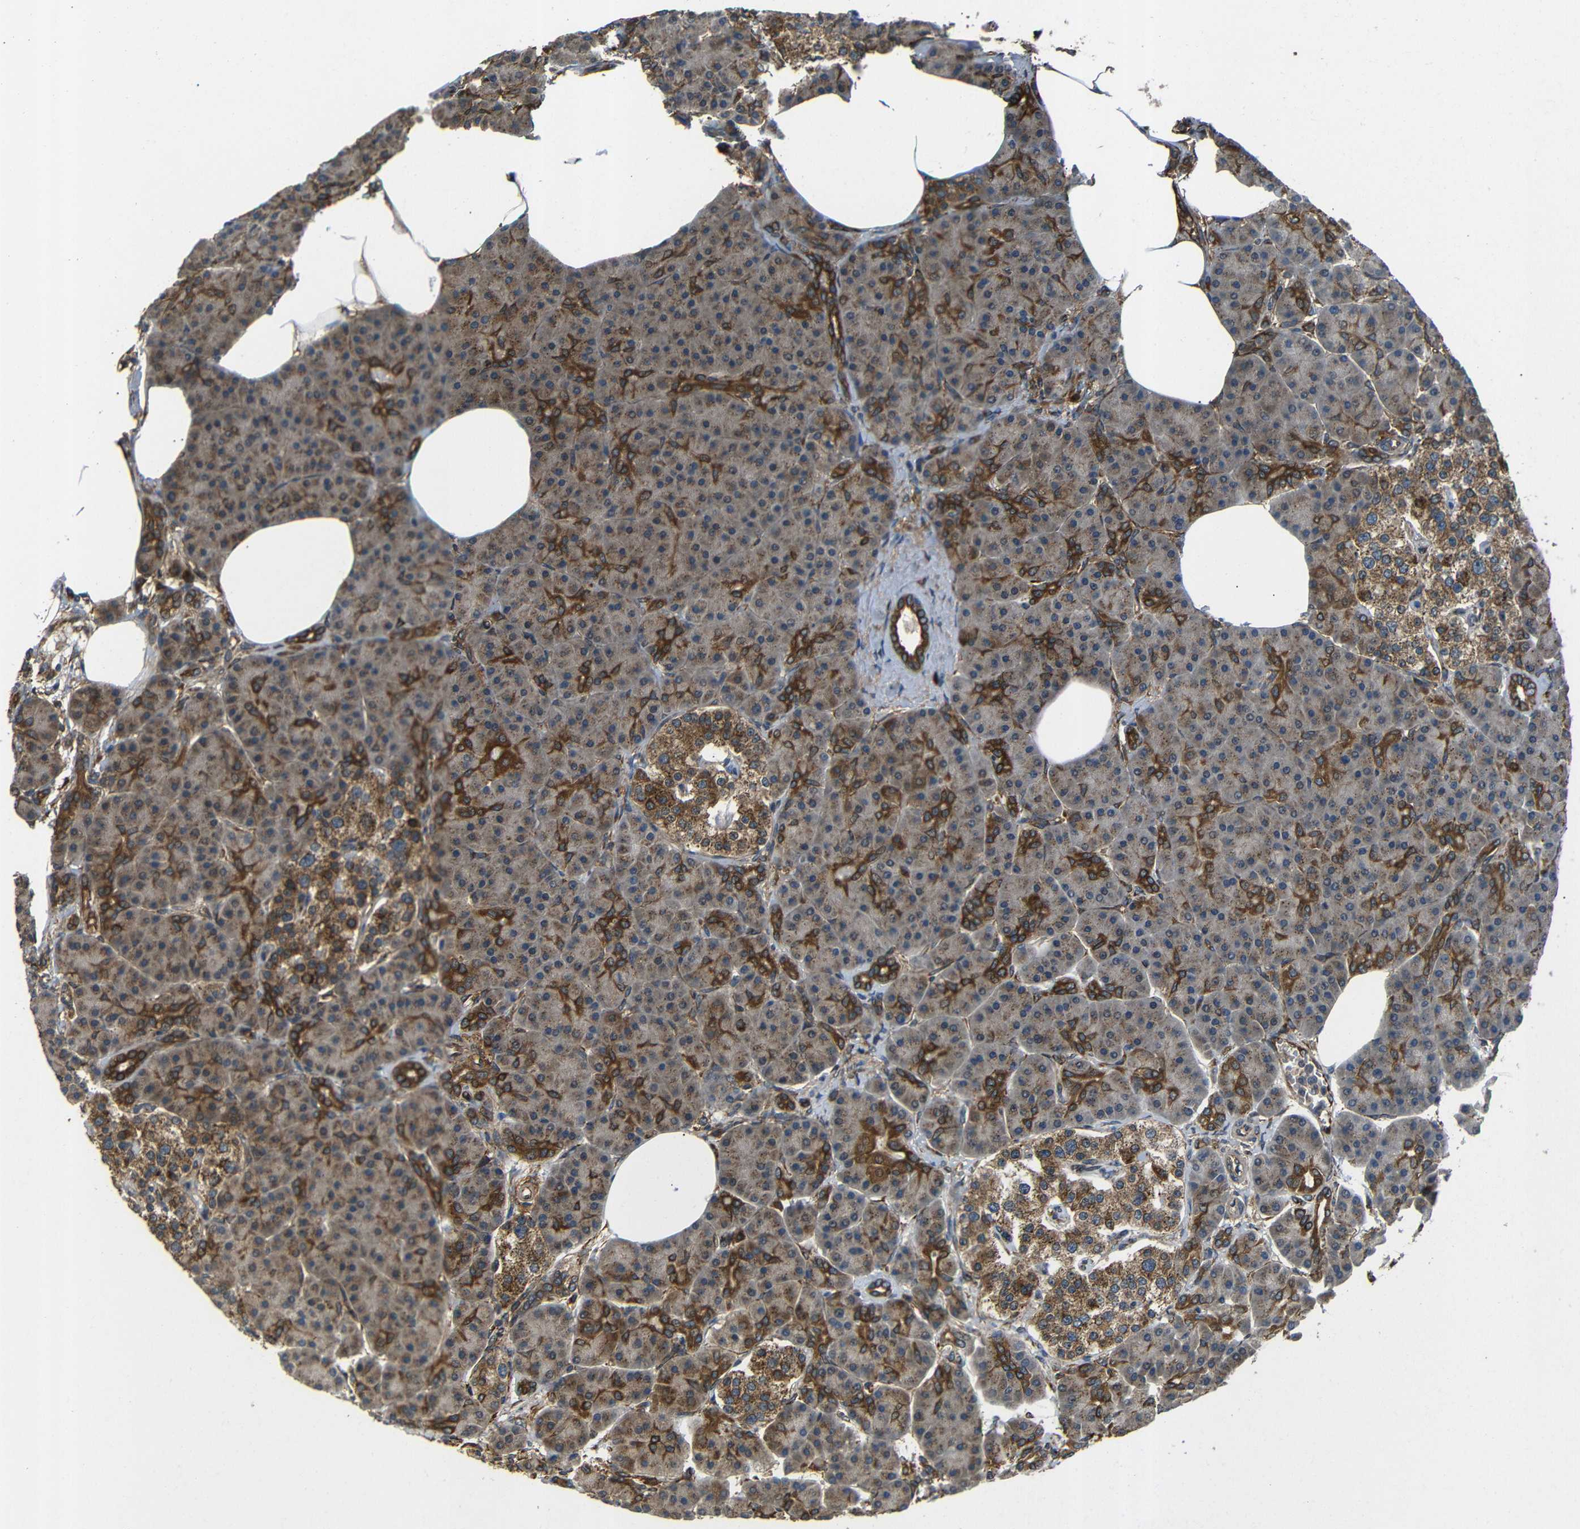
{"staining": {"intensity": "strong", "quantity": "25%-75%", "location": "cytoplasmic/membranous"}, "tissue": "pancreas", "cell_type": "Exocrine glandular cells", "image_type": "normal", "snomed": [{"axis": "morphology", "description": "Normal tissue, NOS"}, {"axis": "topography", "description": "Pancreas"}], "caption": "Immunohistochemical staining of normal human pancreas reveals high levels of strong cytoplasmic/membranous staining in approximately 25%-75% of exocrine glandular cells.", "gene": "TRPC1", "patient": {"sex": "female", "age": 70}}